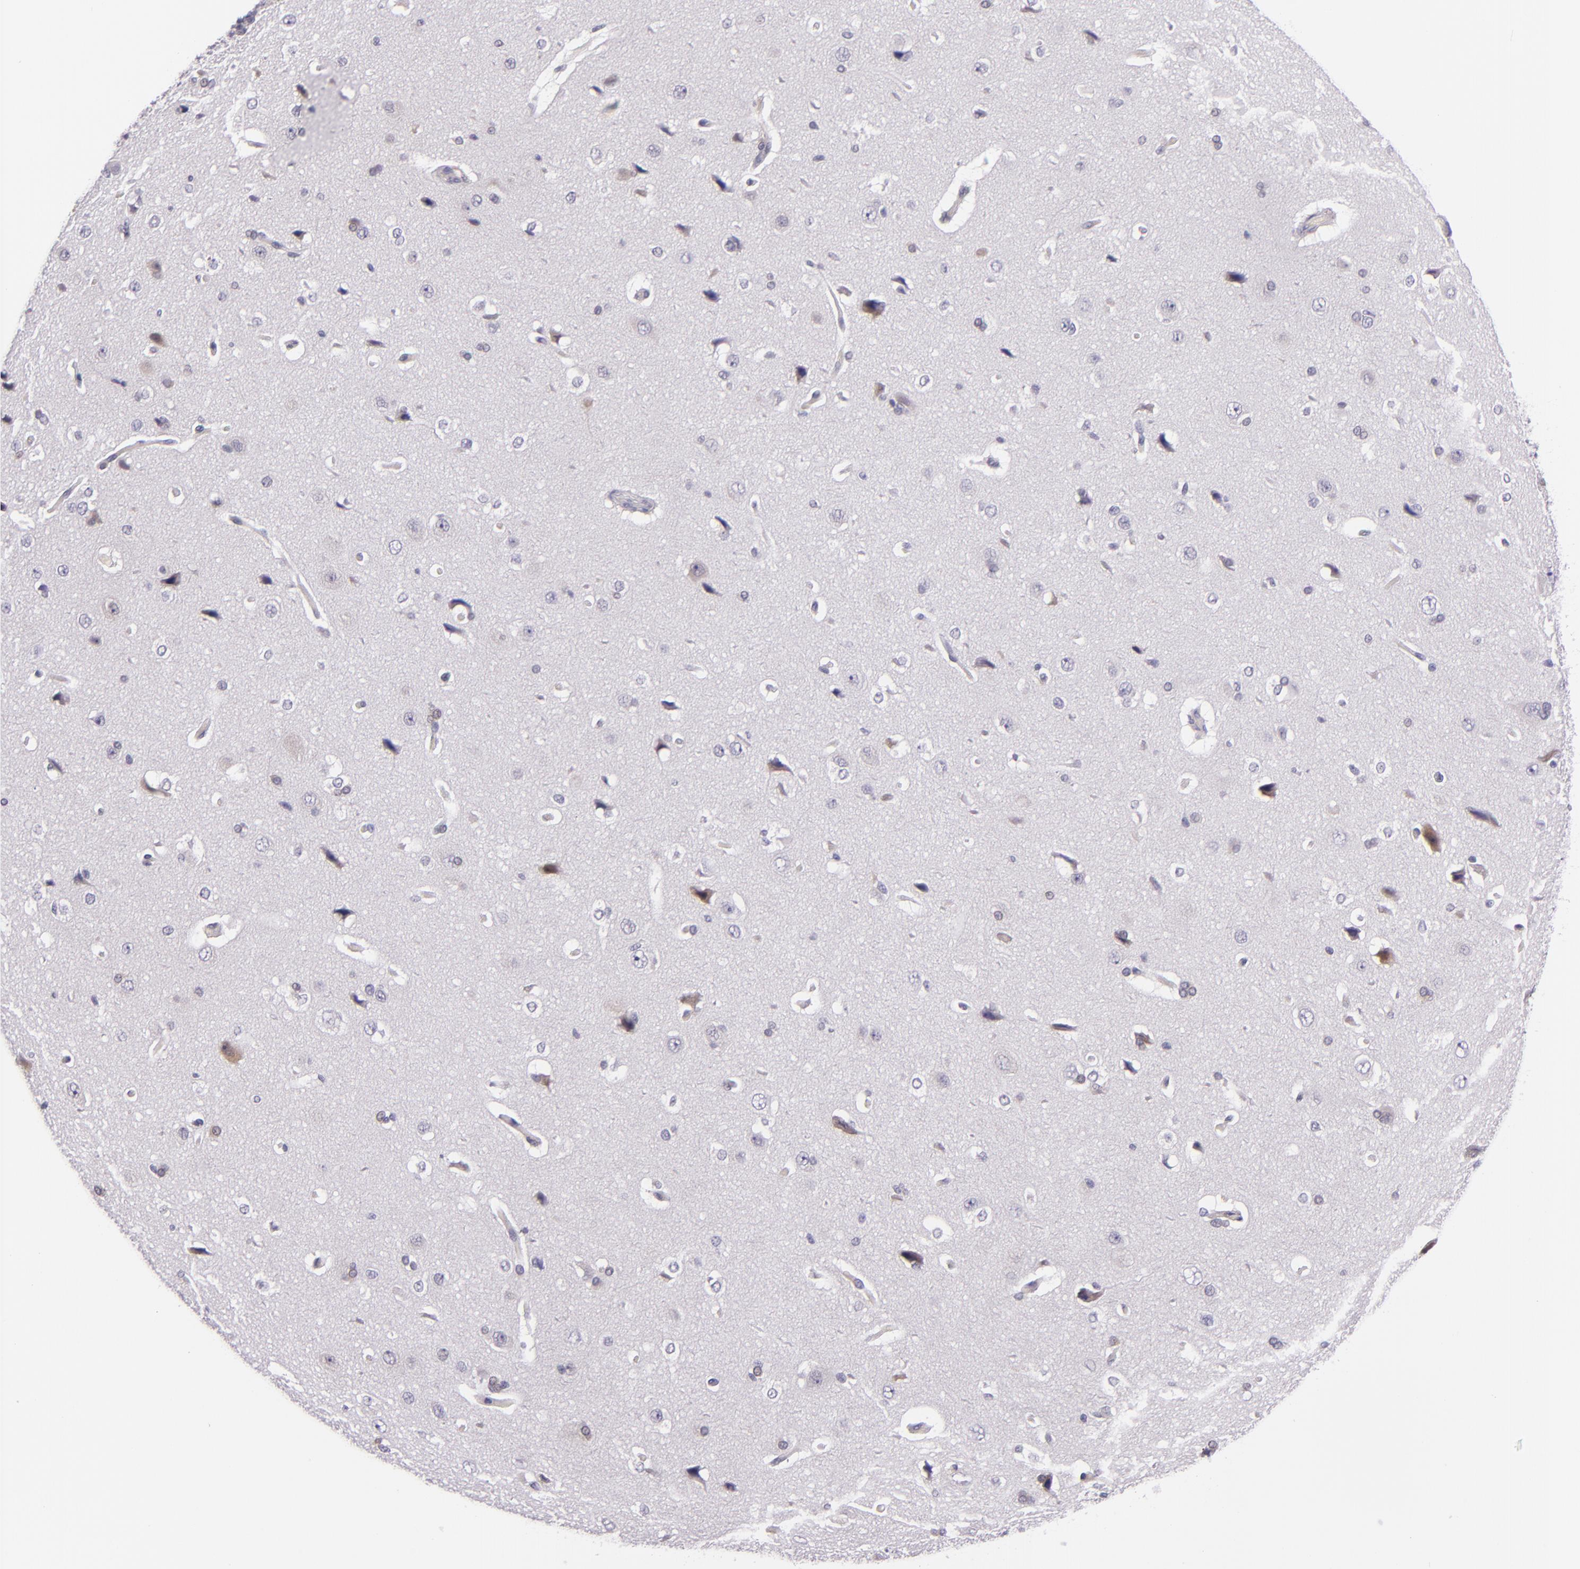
{"staining": {"intensity": "negative", "quantity": "none", "location": "none"}, "tissue": "cerebral cortex", "cell_type": "Endothelial cells", "image_type": "normal", "snomed": [{"axis": "morphology", "description": "Normal tissue, NOS"}, {"axis": "topography", "description": "Cerebral cortex"}], "caption": "This is an immunohistochemistry histopathology image of benign cerebral cortex. There is no positivity in endothelial cells.", "gene": "HSP90AA1", "patient": {"sex": "female", "age": 45}}